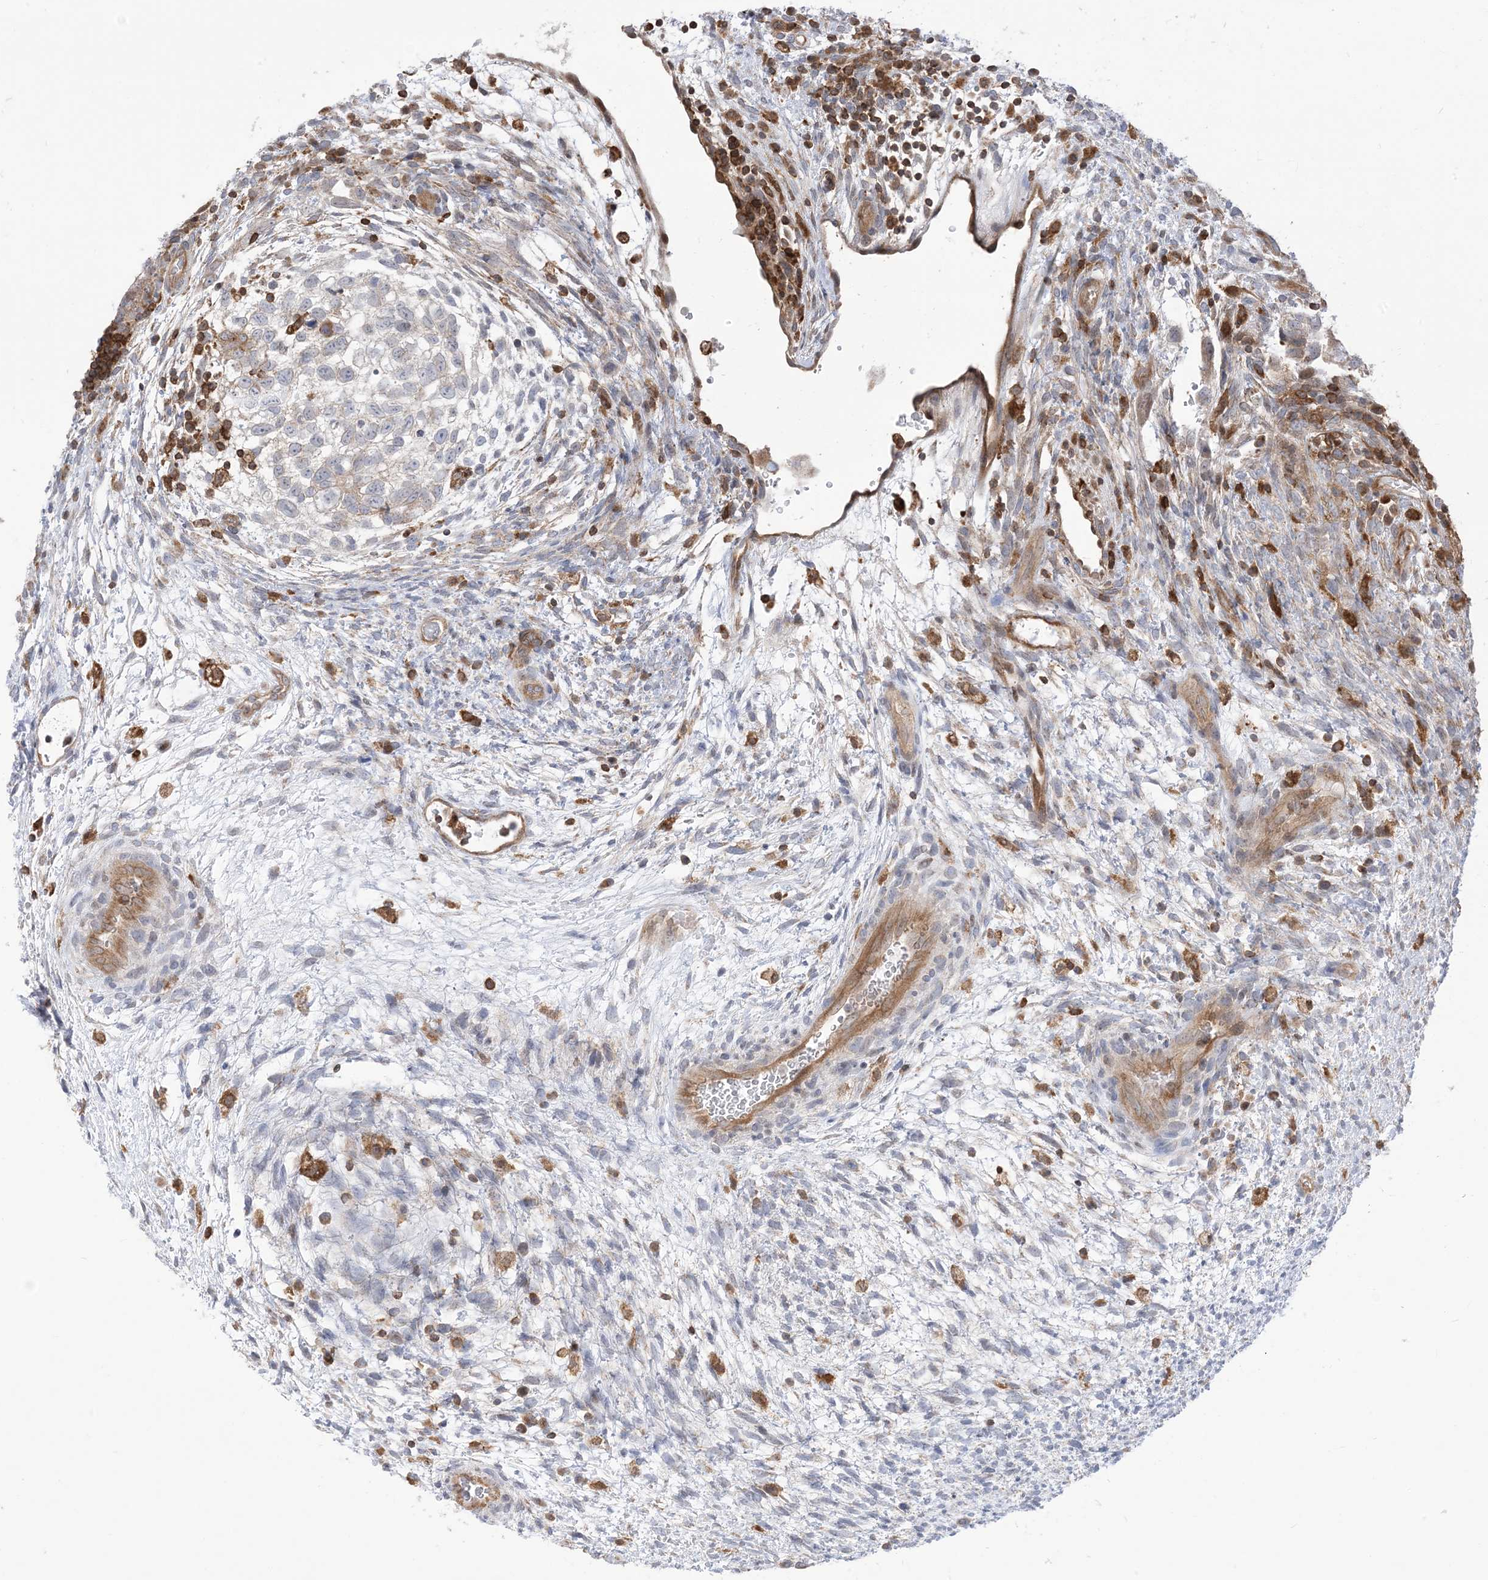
{"staining": {"intensity": "weak", "quantity": "<25%", "location": "cytoplasmic/membranous"}, "tissue": "testis cancer", "cell_type": "Tumor cells", "image_type": "cancer", "snomed": [{"axis": "morphology", "description": "Carcinoma, Embryonal, NOS"}, {"axis": "topography", "description": "Testis"}], "caption": "Protein analysis of testis embryonal carcinoma displays no significant staining in tumor cells.", "gene": "CASP4", "patient": {"sex": "male", "age": 37}}